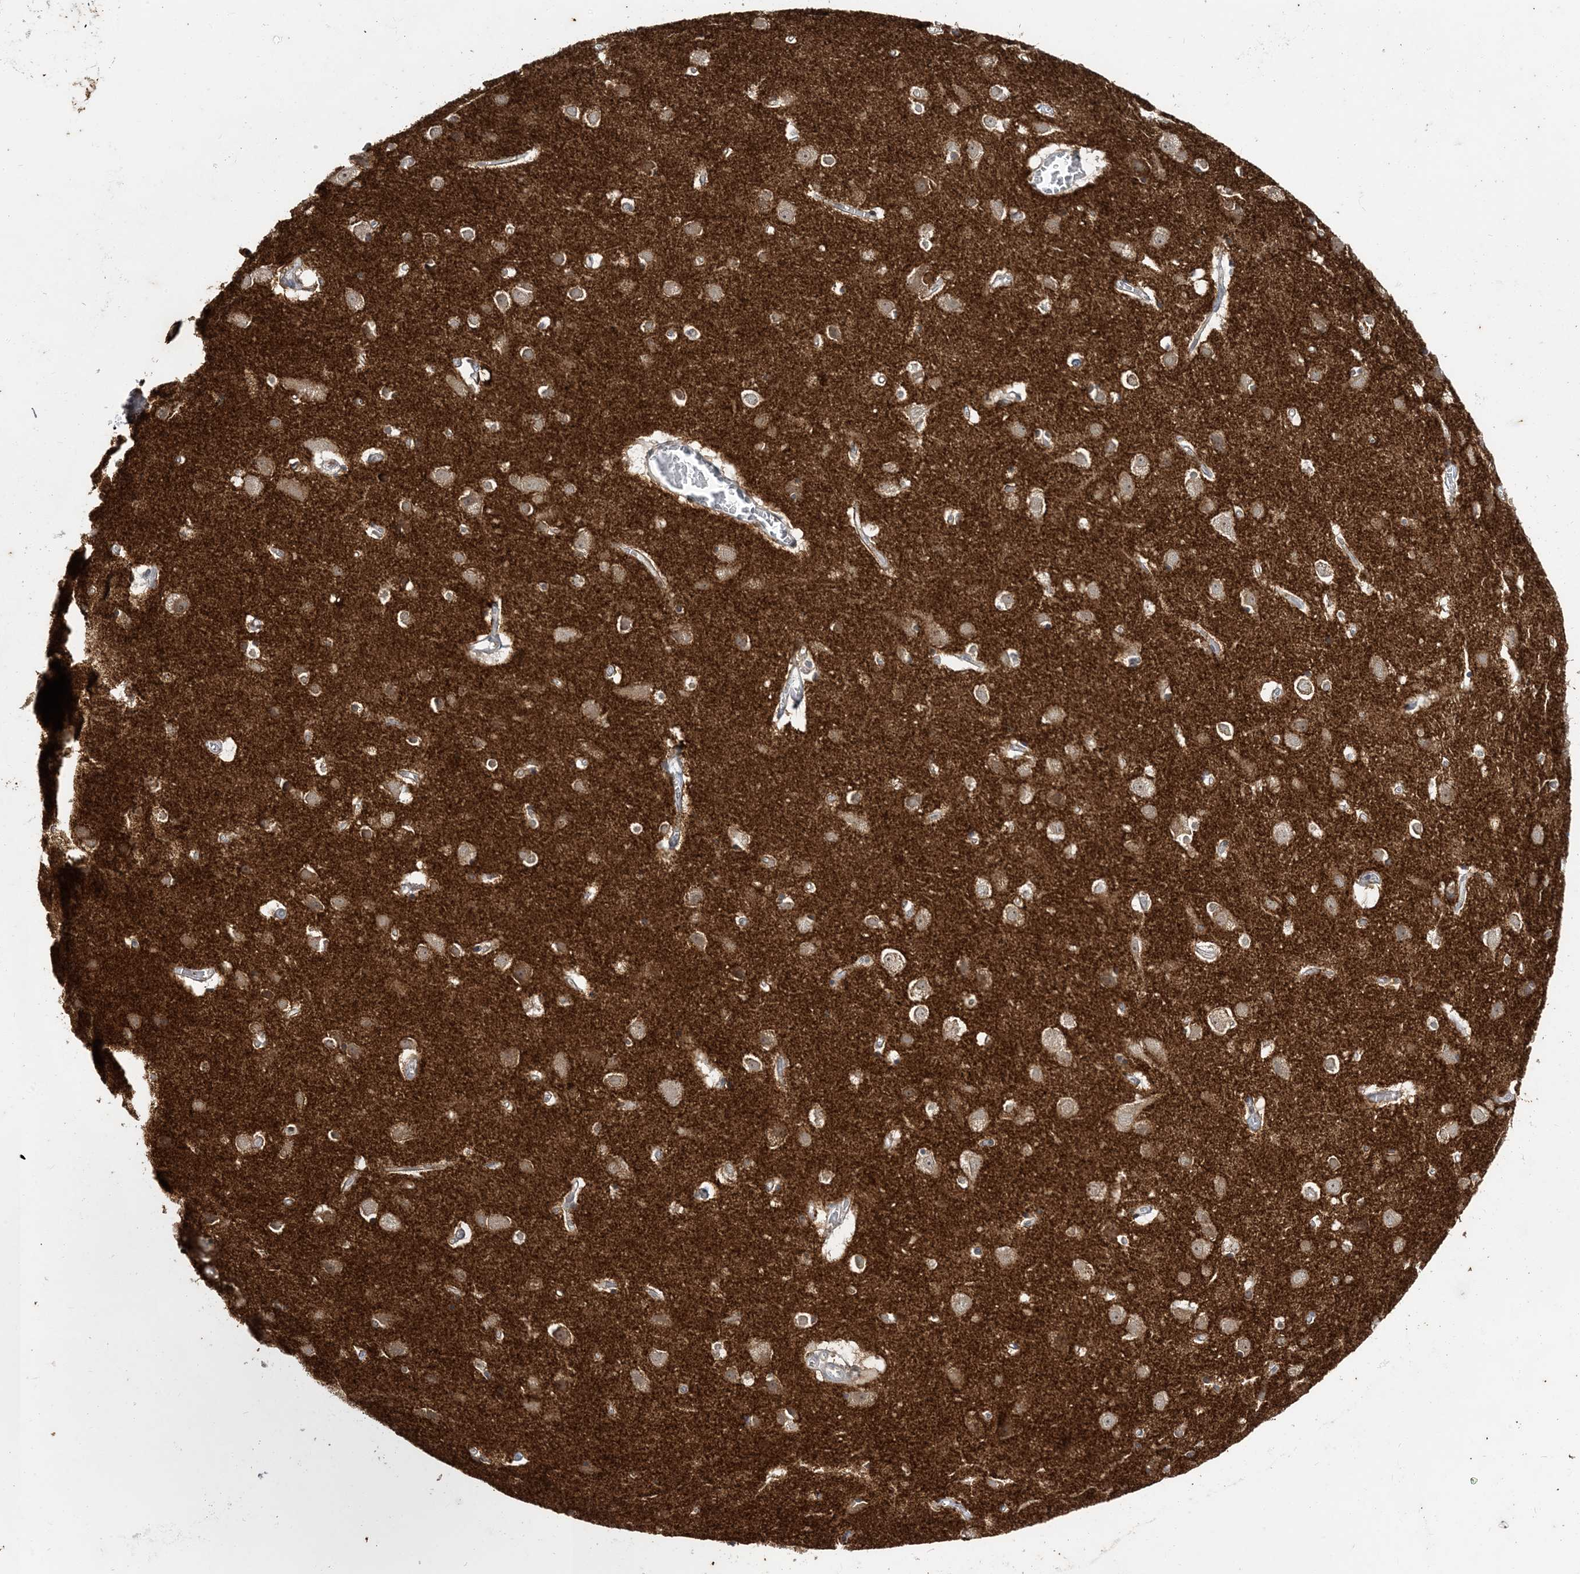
{"staining": {"intensity": "weak", "quantity": "25%-75%", "location": "cytoplasmic/membranous"}, "tissue": "cerebral cortex", "cell_type": "Endothelial cells", "image_type": "normal", "snomed": [{"axis": "morphology", "description": "Normal tissue, NOS"}, {"axis": "topography", "description": "Cerebral cortex"}], "caption": "Cerebral cortex stained with immunohistochemistry demonstrates weak cytoplasmic/membranous staining in approximately 25%-75% of endothelial cells. (brown staining indicates protein expression, while blue staining denotes nuclei).", "gene": "LEXM", "patient": {"sex": "male", "age": 54}}